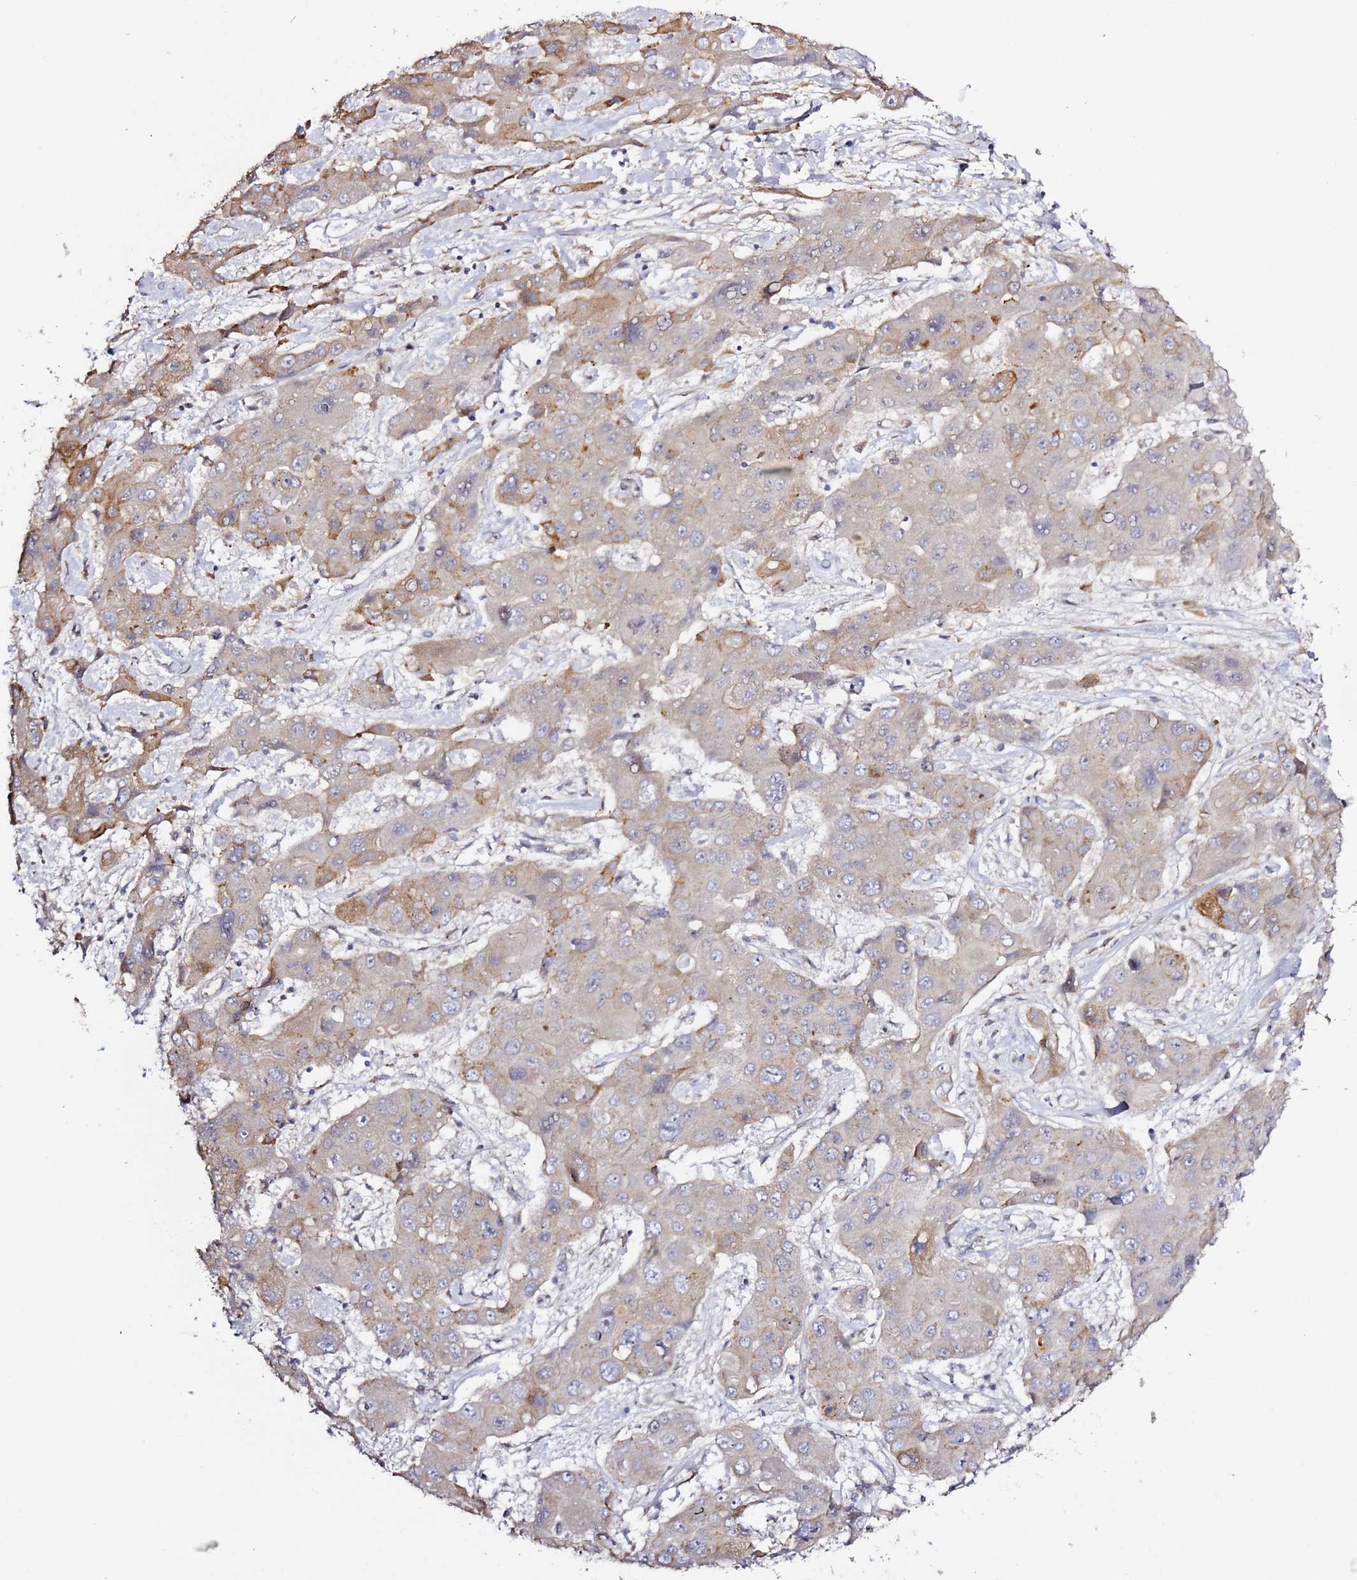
{"staining": {"intensity": "moderate", "quantity": "<25%", "location": "cytoplasmic/membranous"}, "tissue": "liver cancer", "cell_type": "Tumor cells", "image_type": "cancer", "snomed": [{"axis": "morphology", "description": "Cholangiocarcinoma"}, {"axis": "topography", "description": "Liver"}], "caption": "A photomicrograph of human liver cholangiocarcinoma stained for a protein shows moderate cytoplasmic/membranous brown staining in tumor cells. The staining was performed using DAB (3,3'-diaminobenzidine) to visualize the protein expression in brown, while the nuclei were stained in blue with hematoxylin (Magnification: 20x).", "gene": "HSD17B7", "patient": {"sex": "male", "age": 67}}